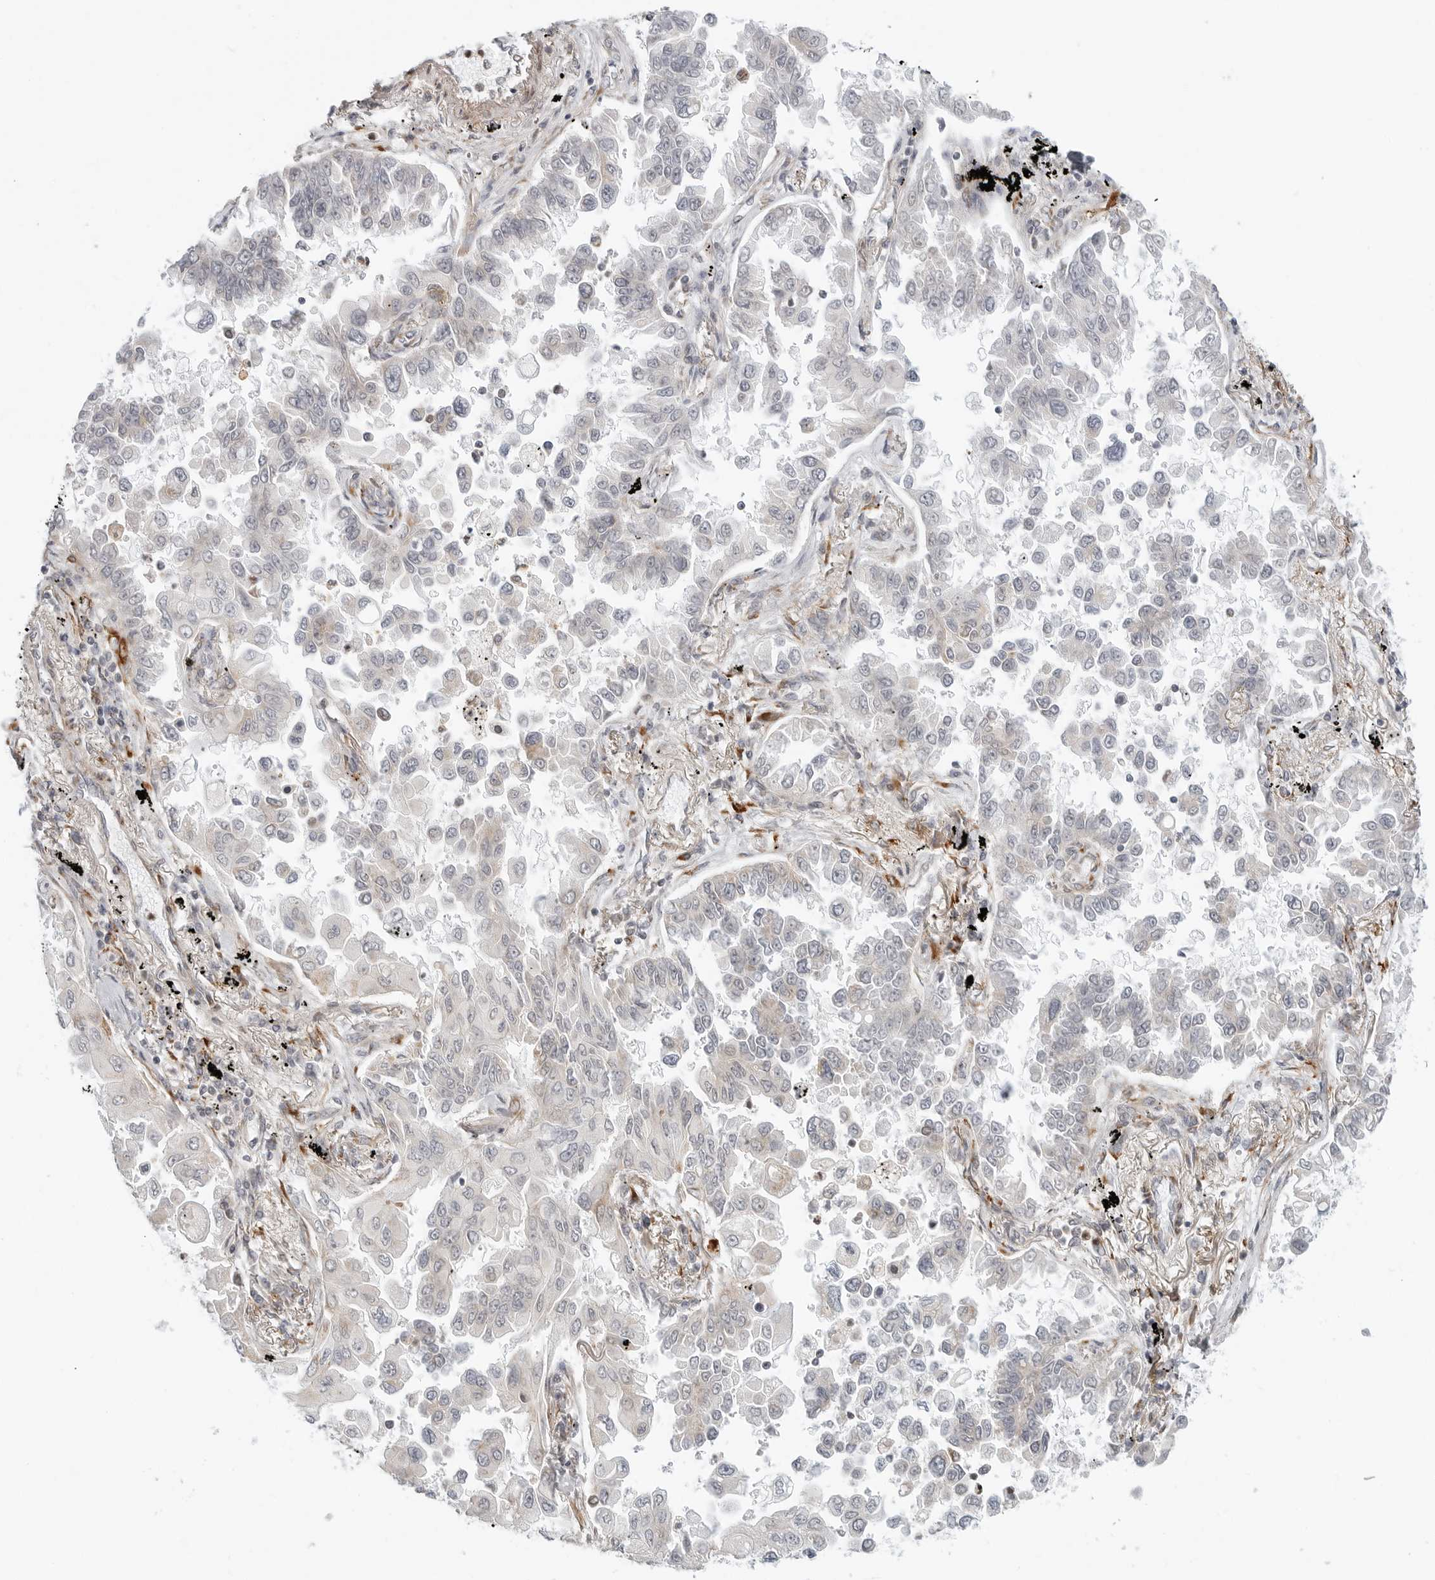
{"staining": {"intensity": "negative", "quantity": "none", "location": "none"}, "tissue": "lung cancer", "cell_type": "Tumor cells", "image_type": "cancer", "snomed": [{"axis": "morphology", "description": "Adenocarcinoma, NOS"}, {"axis": "topography", "description": "Lung"}], "caption": "Immunohistochemistry of human lung cancer (adenocarcinoma) demonstrates no staining in tumor cells.", "gene": "C1QTNF1", "patient": {"sex": "female", "age": 67}}